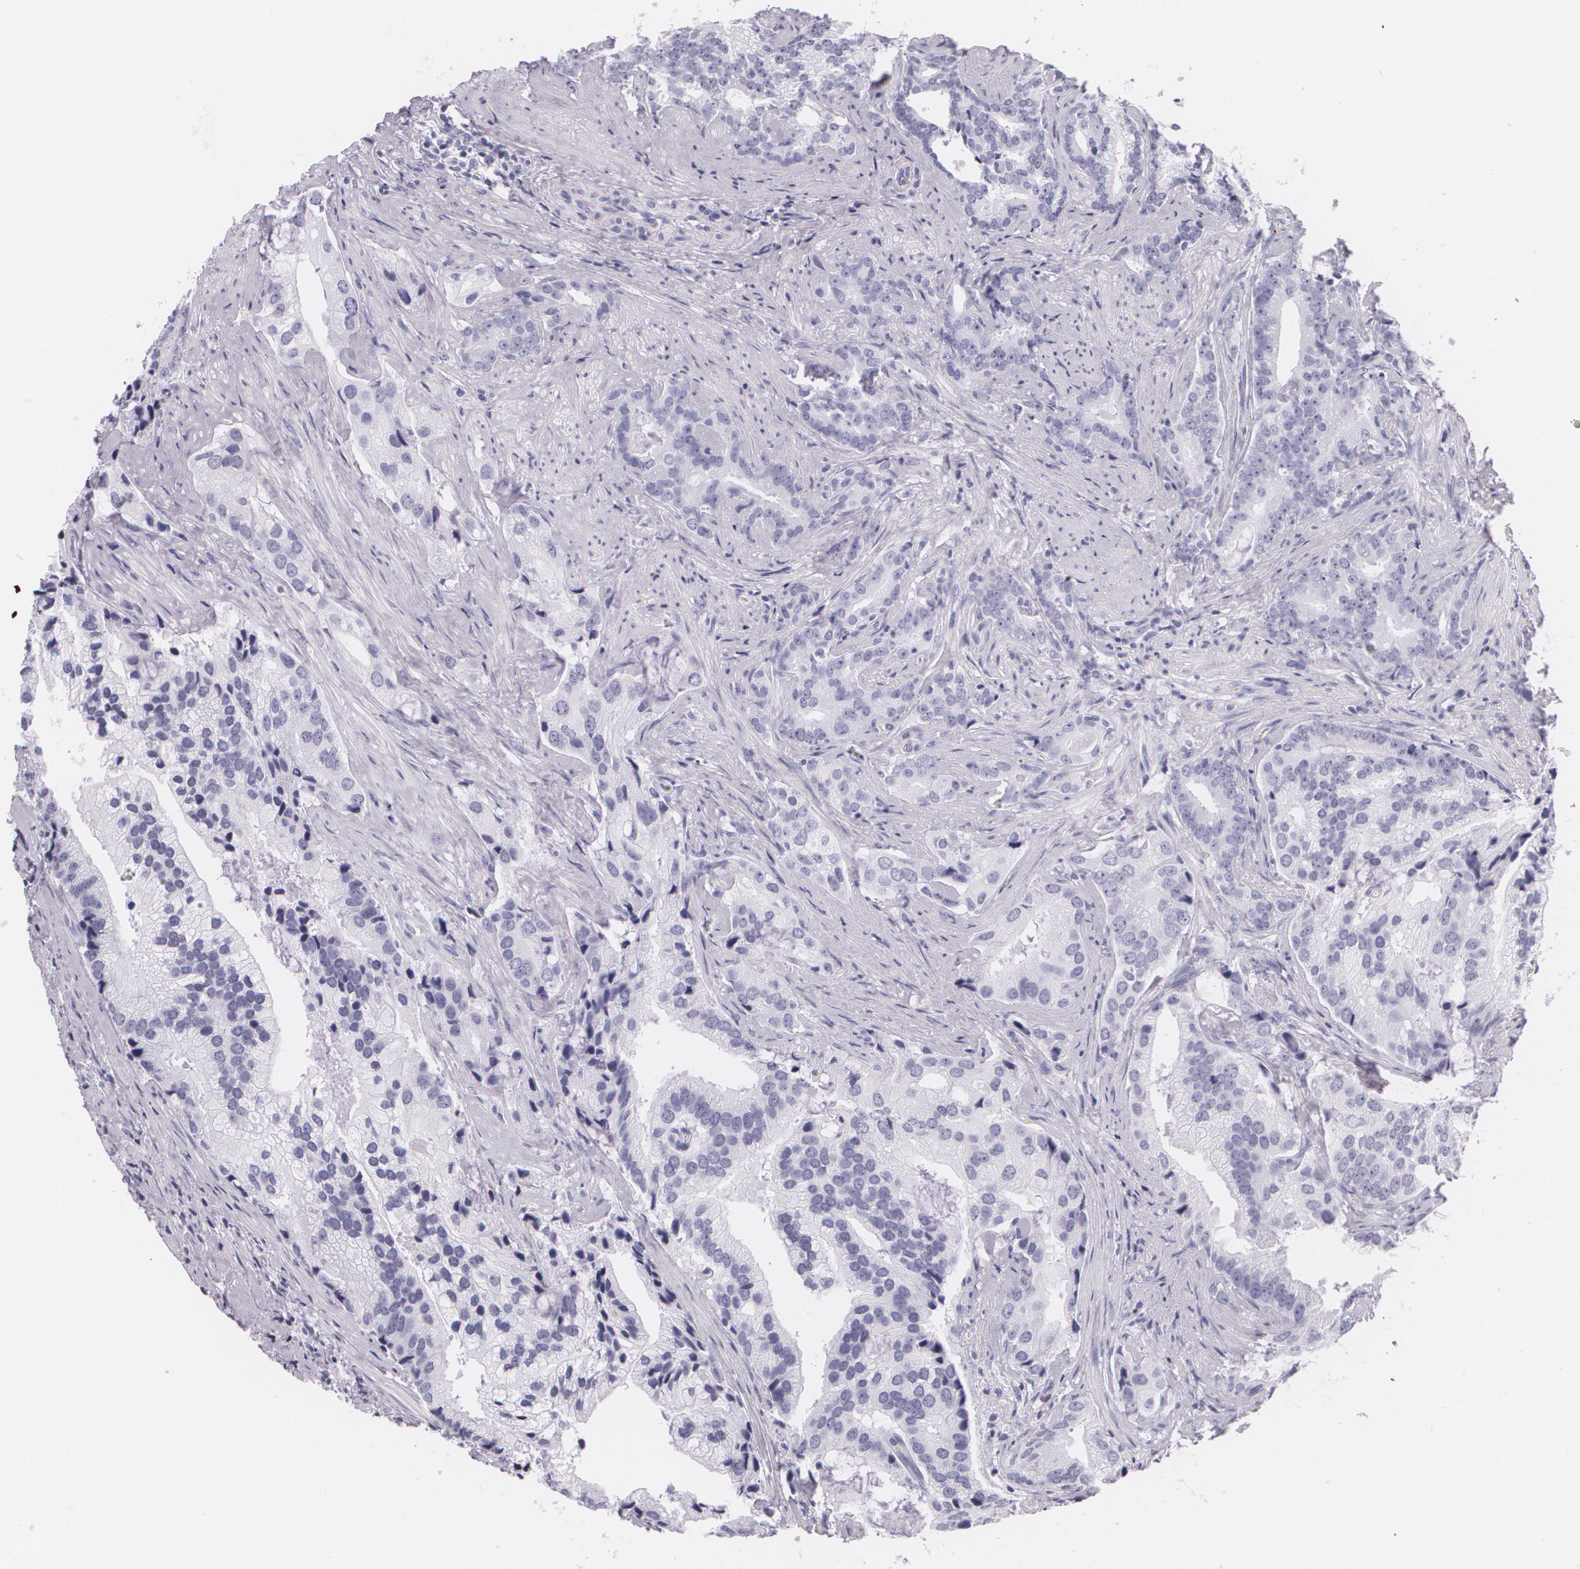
{"staining": {"intensity": "negative", "quantity": "none", "location": "none"}, "tissue": "prostate cancer", "cell_type": "Tumor cells", "image_type": "cancer", "snomed": [{"axis": "morphology", "description": "Adenocarcinoma, Low grade"}, {"axis": "topography", "description": "Prostate"}], "caption": "DAB (3,3'-diaminobenzidine) immunohistochemical staining of prostate cancer displays no significant positivity in tumor cells.", "gene": "DLG4", "patient": {"sex": "male", "age": 71}}